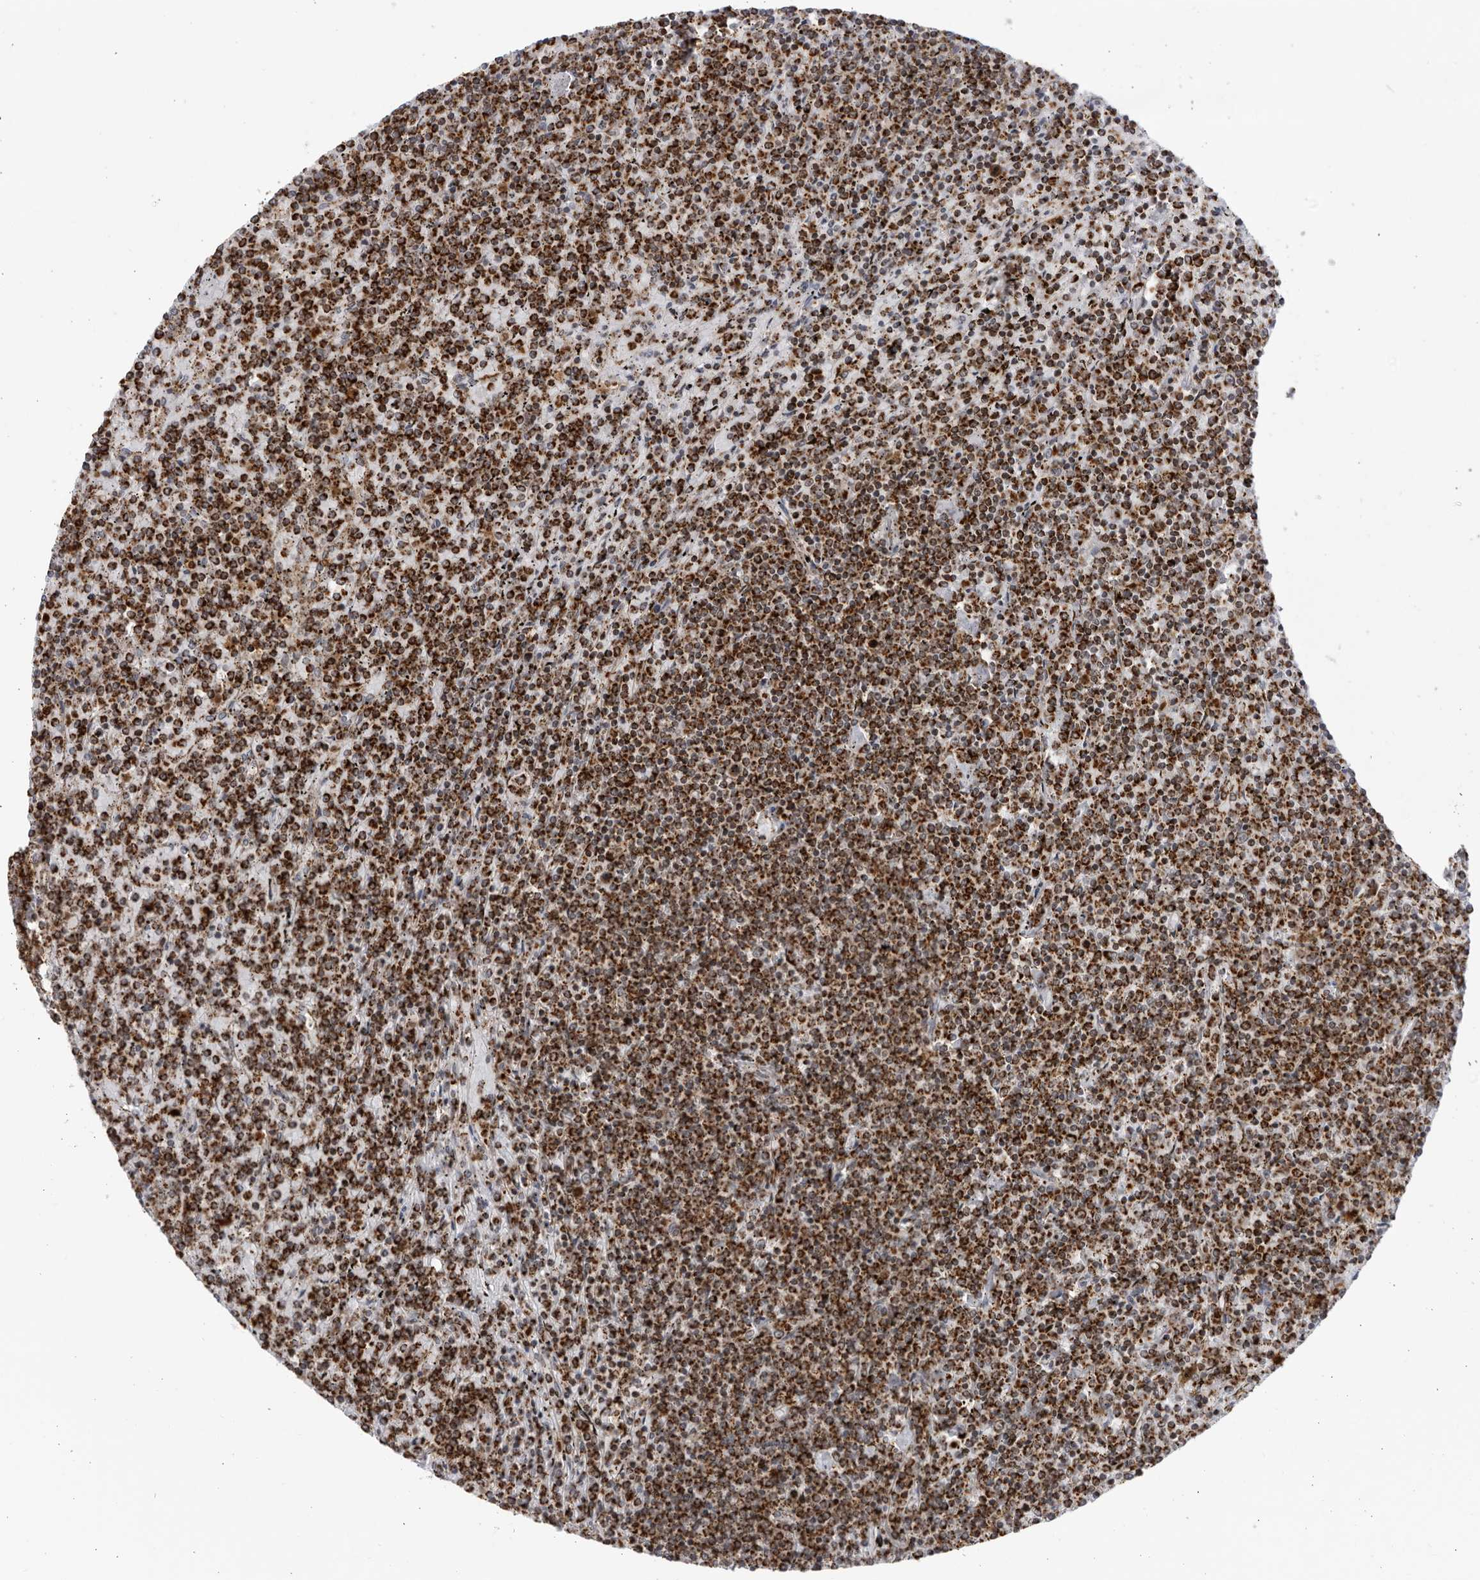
{"staining": {"intensity": "strong", "quantity": ">75%", "location": "cytoplasmic/membranous"}, "tissue": "lymphoma", "cell_type": "Tumor cells", "image_type": "cancer", "snomed": [{"axis": "morphology", "description": "Malignant lymphoma, non-Hodgkin's type, Low grade"}, {"axis": "topography", "description": "Spleen"}], "caption": "Immunohistochemical staining of human low-grade malignant lymphoma, non-Hodgkin's type demonstrates high levels of strong cytoplasmic/membranous positivity in about >75% of tumor cells.", "gene": "RBM34", "patient": {"sex": "female", "age": 19}}